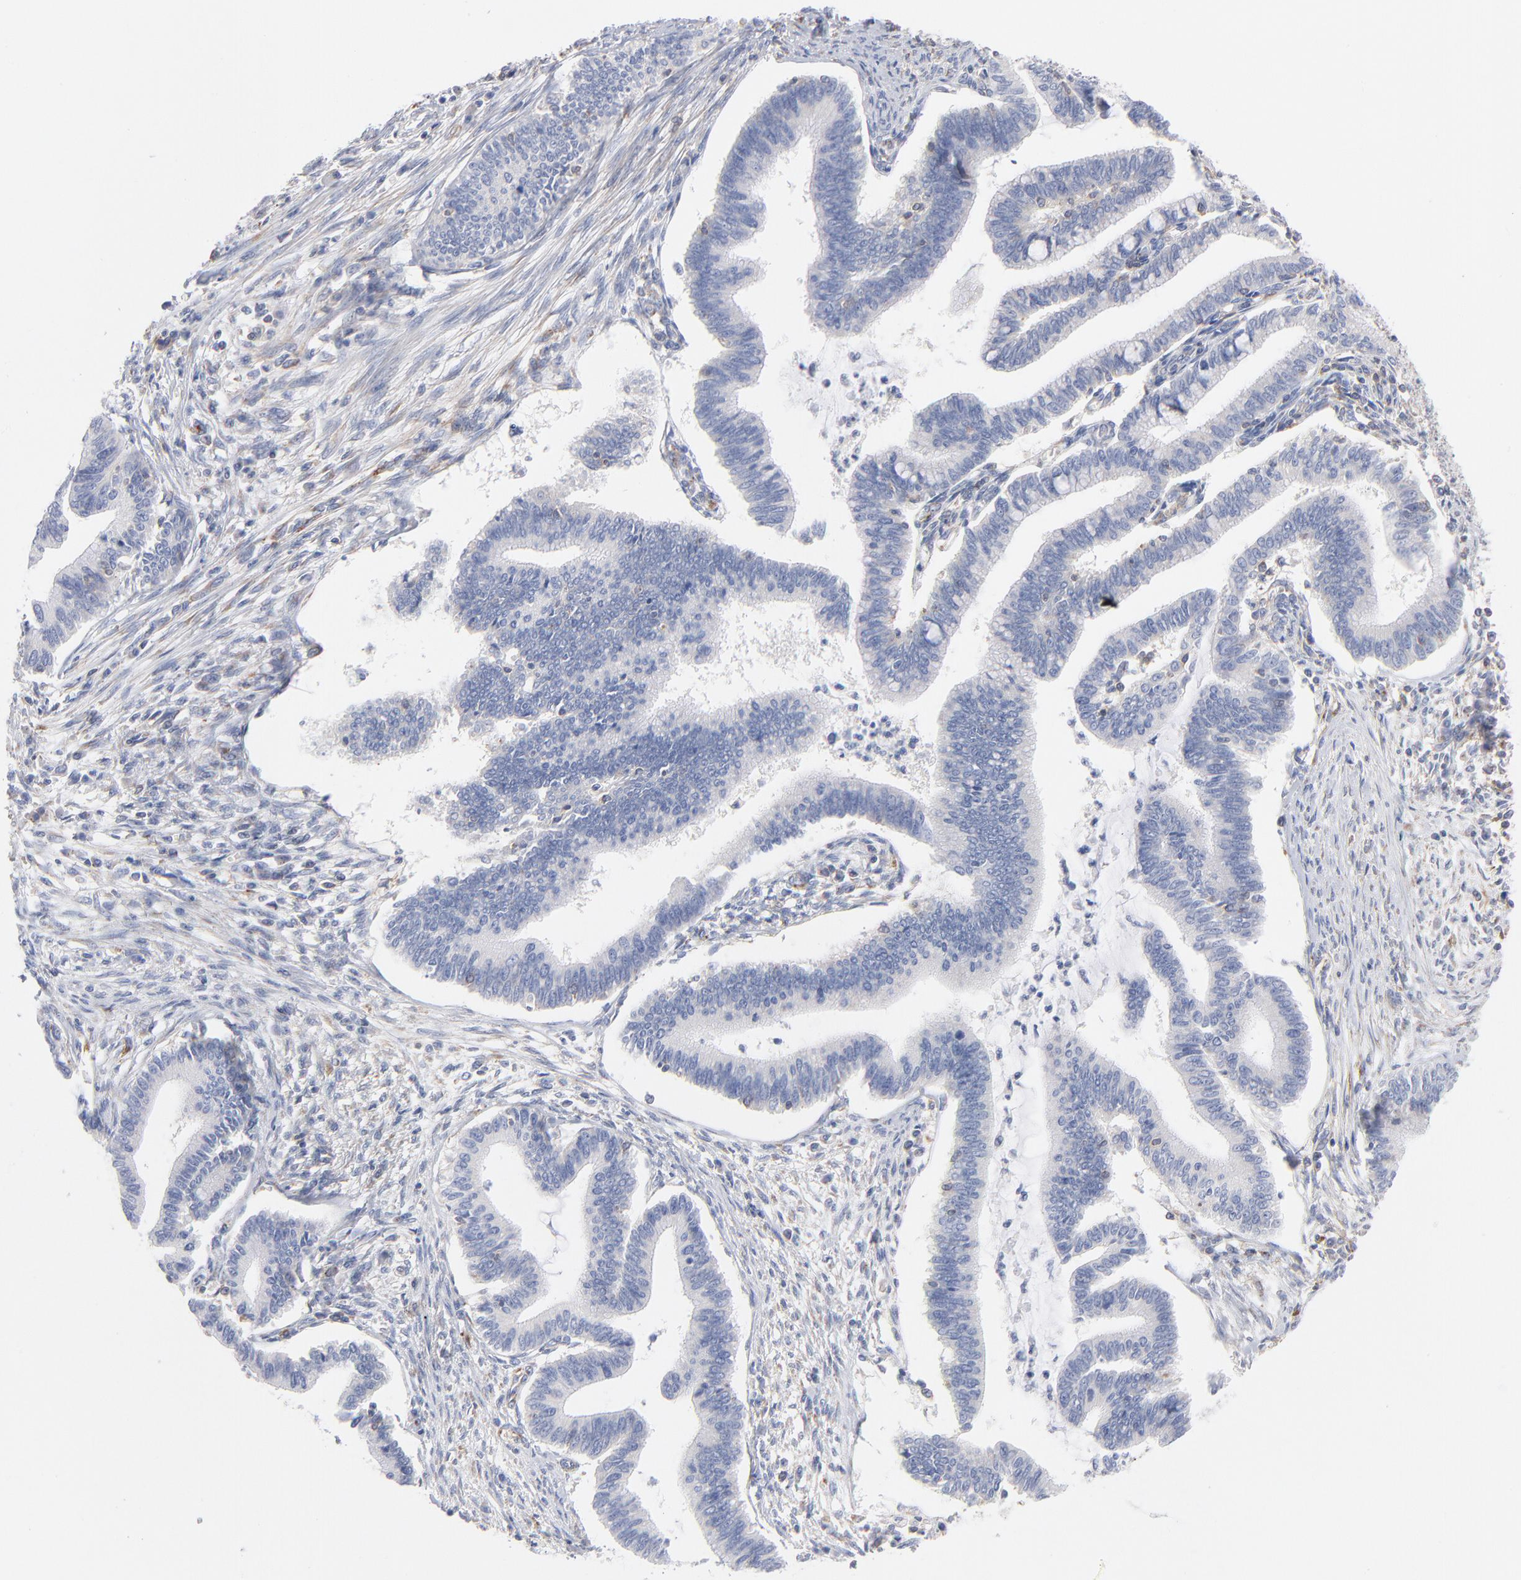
{"staining": {"intensity": "negative", "quantity": "none", "location": "none"}, "tissue": "cervical cancer", "cell_type": "Tumor cells", "image_type": "cancer", "snomed": [{"axis": "morphology", "description": "Adenocarcinoma, NOS"}, {"axis": "topography", "description": "Cervix"}], "caption": "The micrograph shows no significant expression in tumor cells of cervical adenocarcinoma.", "gene": "SEPTIN6", "patient": {"sex": "female", "age": 36}}